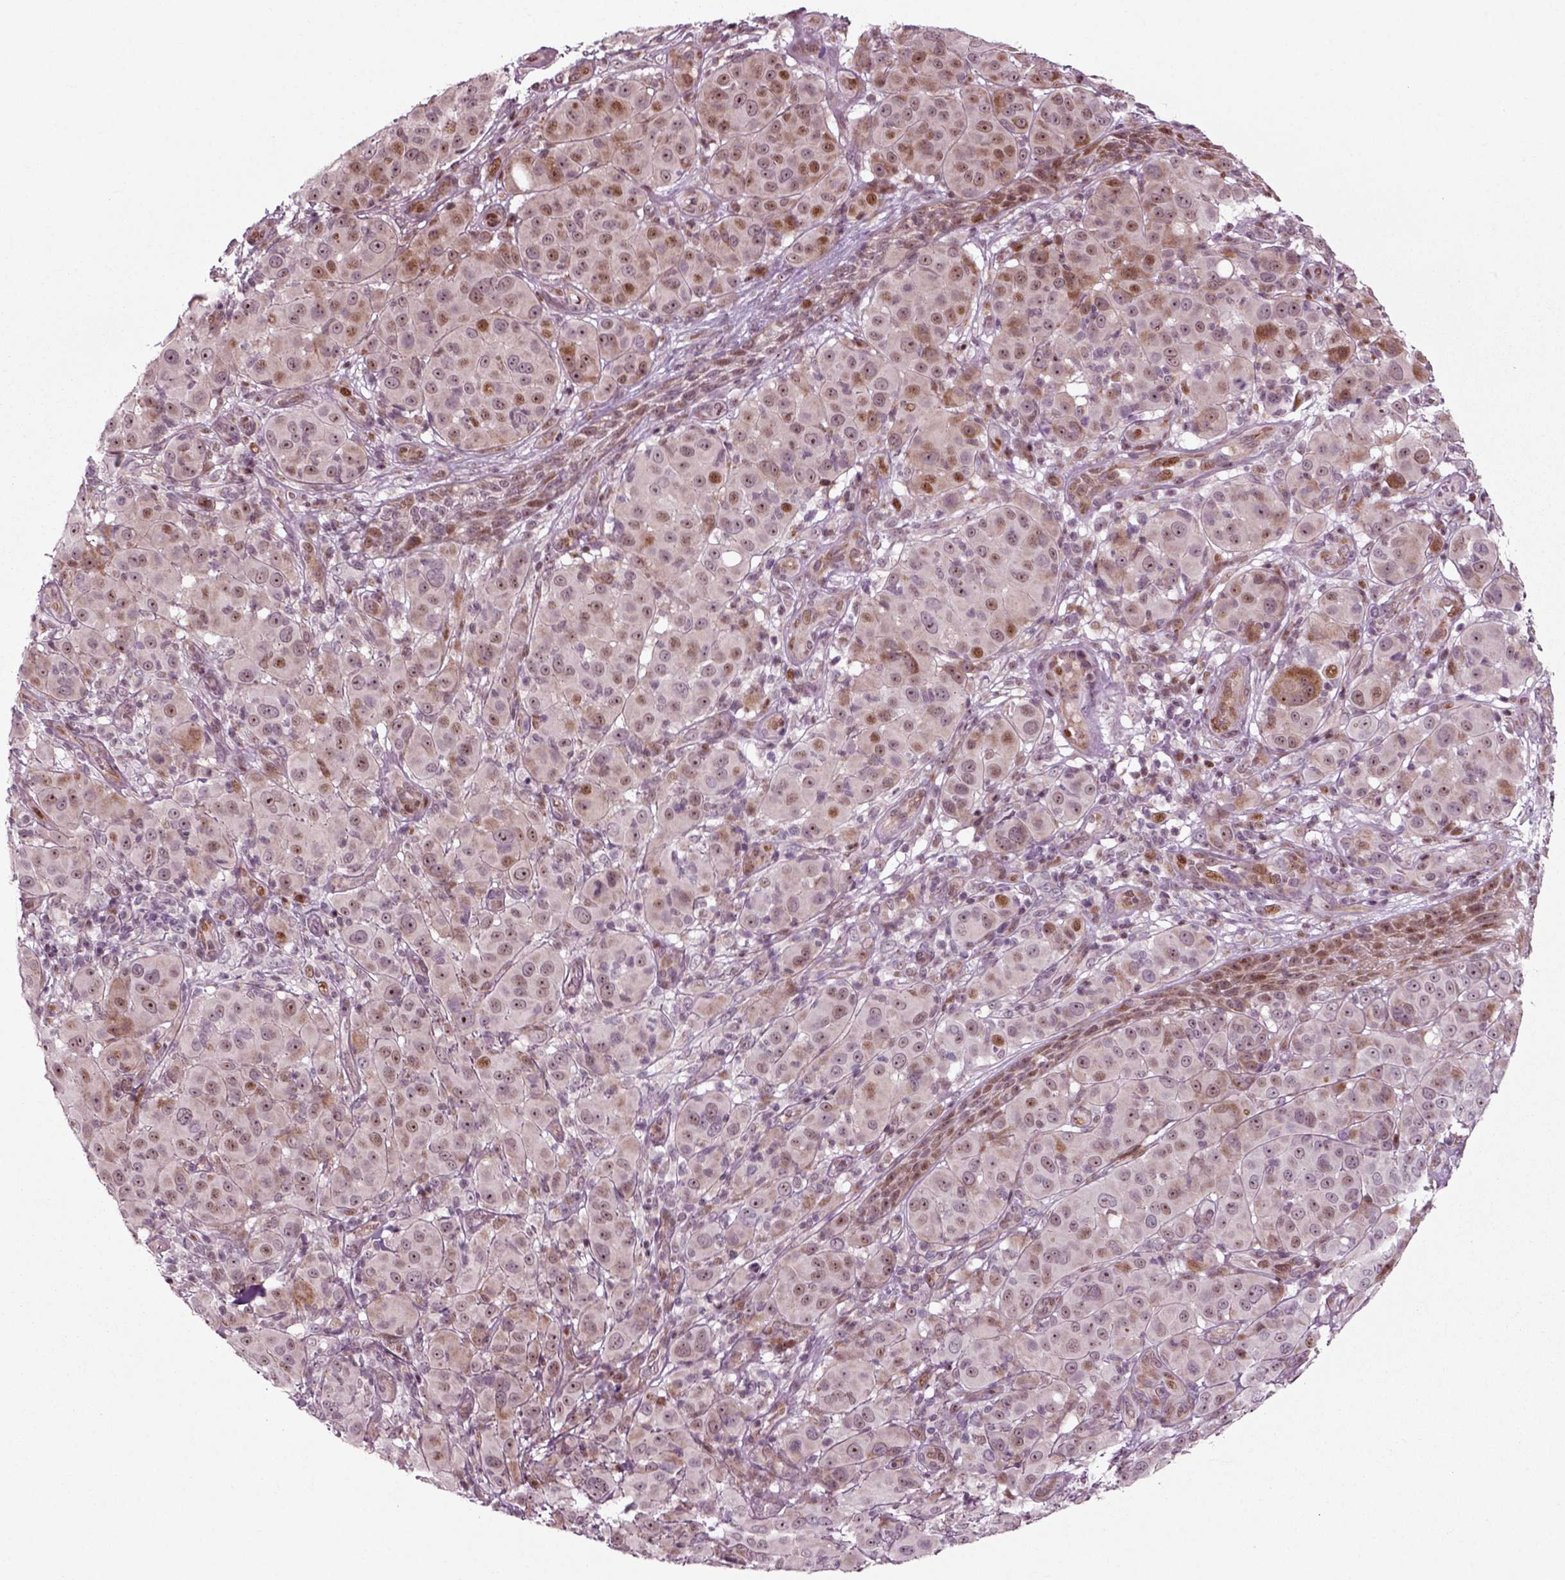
{"staining": {"intensity": "moderate", "quantity": "<25%", "location": "nuclear"}, "tissue": "melanoma", "cell_type": "Tumor cells", "image_type": "cancer", "snomed": [{"axis": "morphology", "description": "Malignant melanoma, NOS"}, {"axis": "topography", "description": "Skin"}], "caption": "About <25% of tumor cells in melanoma reveal moderate nuclear protein staining as visualized by brown immunohistochemical staining.", "gene": "CDC14A", "patient": {"sex": "female", "age": 87}}